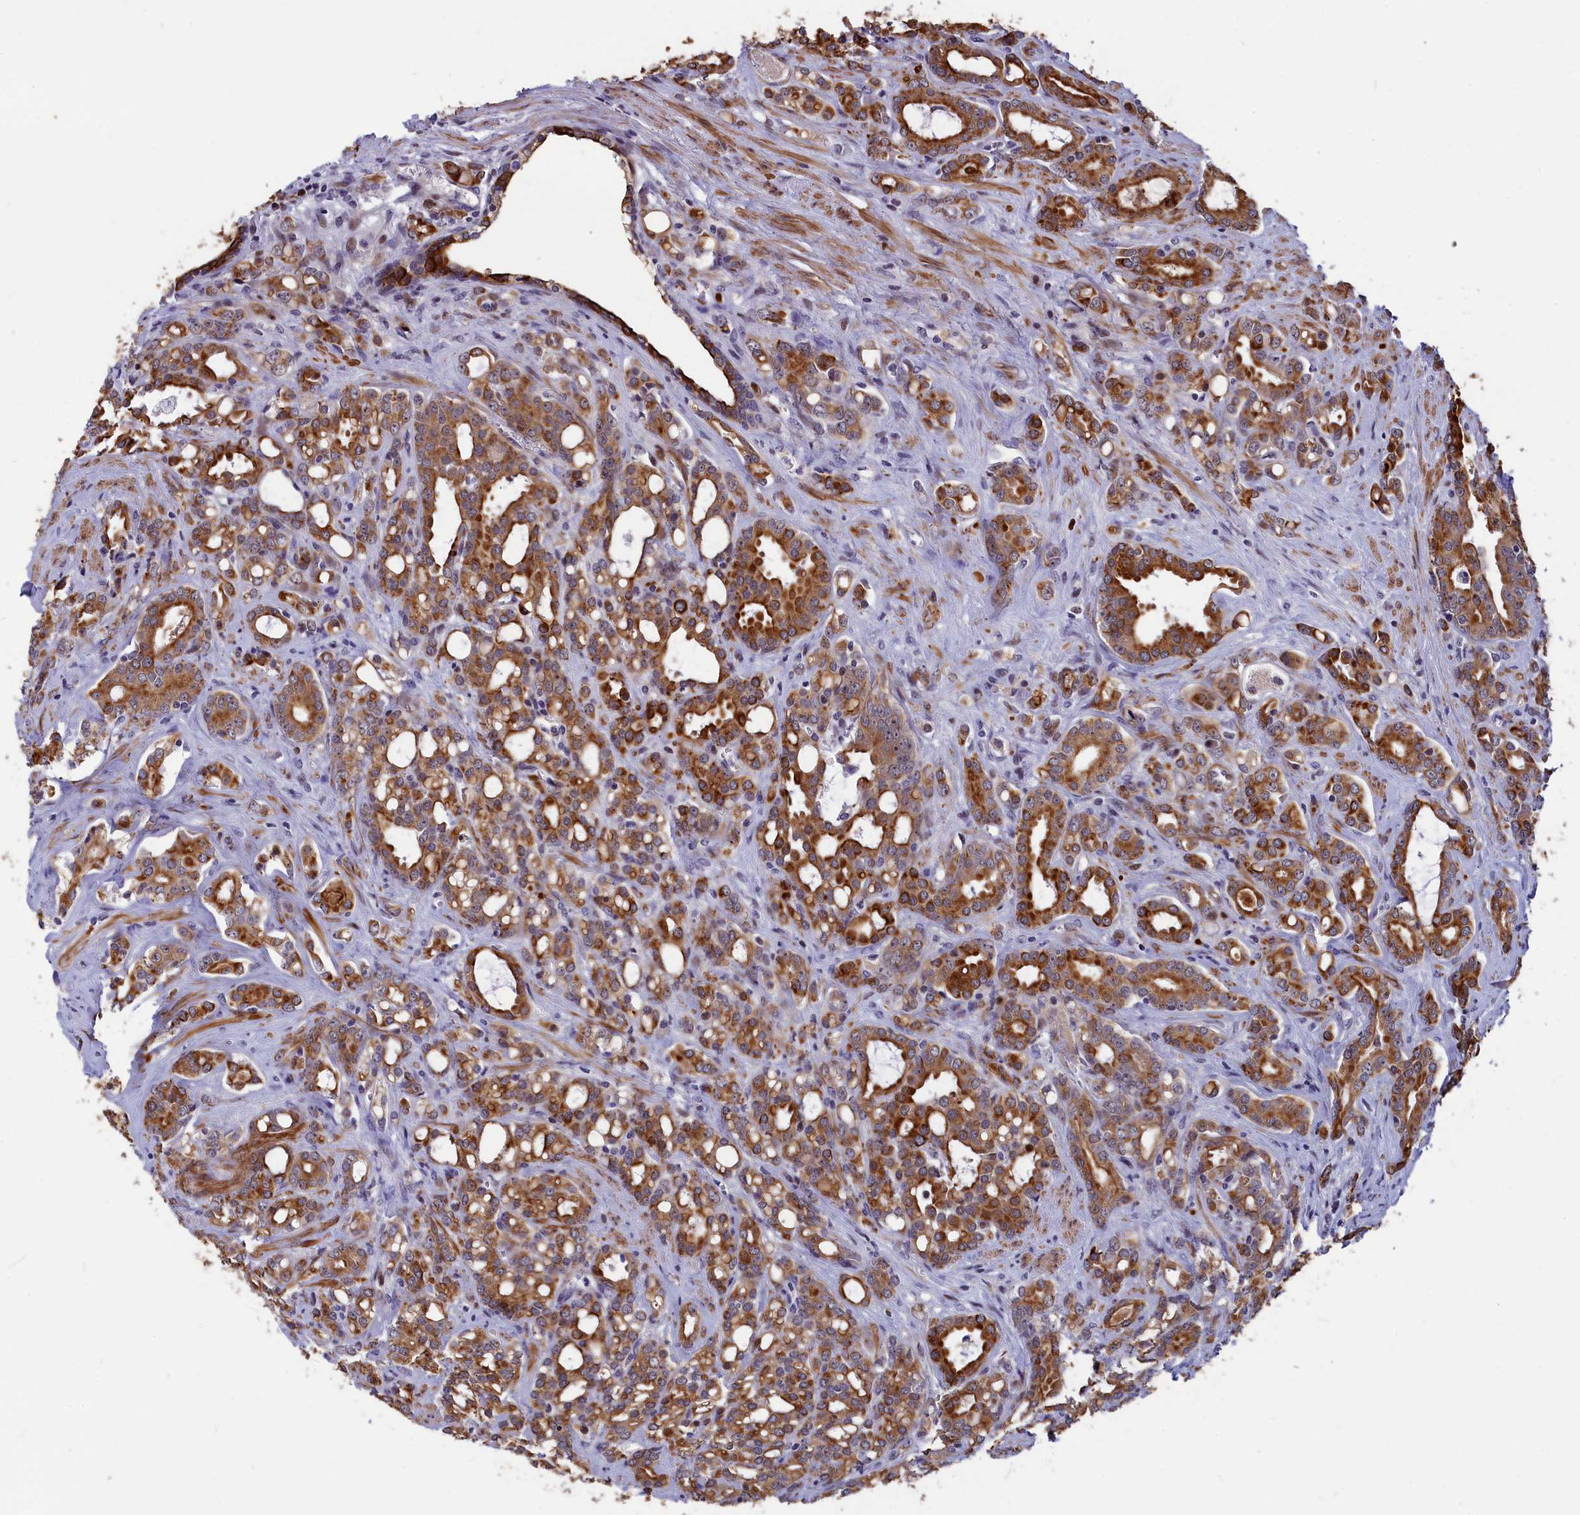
{"staining": {"intensity": "strong", "quantity": ">75%", "location": "cytoplasmic/membranous"}, "tissue": "prostate cancer", "cell_type": "Tumor cells", "image_type": "cancer", "snomed": [{"axis": "morphology", "description": "Adenocarcinoma, High grade"}, {"axis": "topography", "description": "Prostate"}], "caption": "Immunohistochemical staining of human prostate high-grade adenocarcinoma reveals strong cytoplasmic/membranous protein positivity in about >75% of tumor cells. The protein is stained brown, and the nuclei are stained in blue (DAB IHC with brightfield microscopy, high magnification).", "gene": "ANKRD34B", "patient": {"sex": "male", "age": 72}}